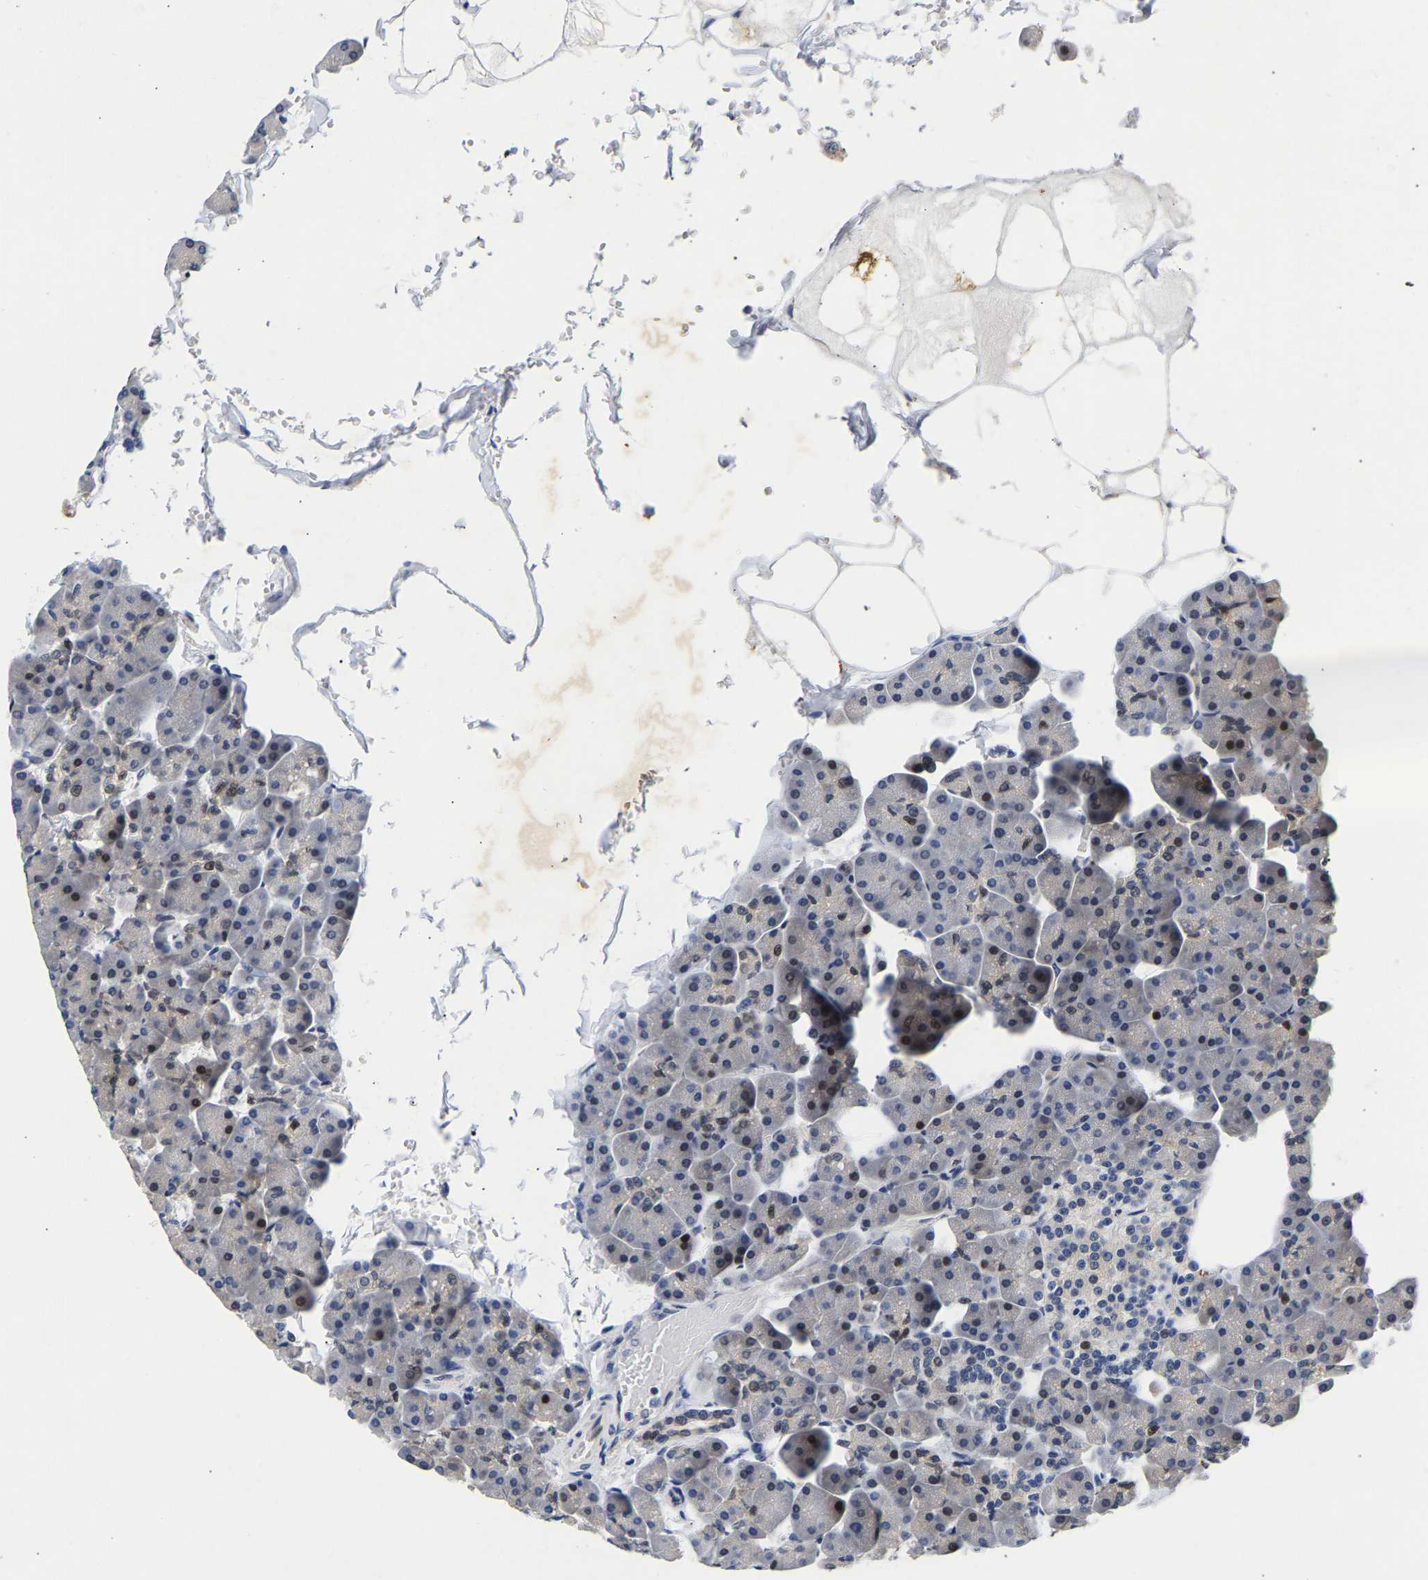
{"staining": {"intensity": "weak", "quantity": "<25%", "location": "cytoplasmic/membranous"}, "tissue": "pancreas", "cell_type": "Exocrine glandular cells", "image_type": "normal", "snomed": [{"axis": "morphology", "description": "Normal tissue, NOS"}, {"axis": "topography", "description": "Pancreas"}], "caption": "Exocrine glandular cells are negative for brown protein staining in unremarkable pancreas. The staining was performed using DAB to visualize the protein expression in brown, while the nuclei were stained in blue with hematoxylin (Magnification: 20x).", "gene": "CCDC6", "patient": {"sex": "male", "age": 35}}